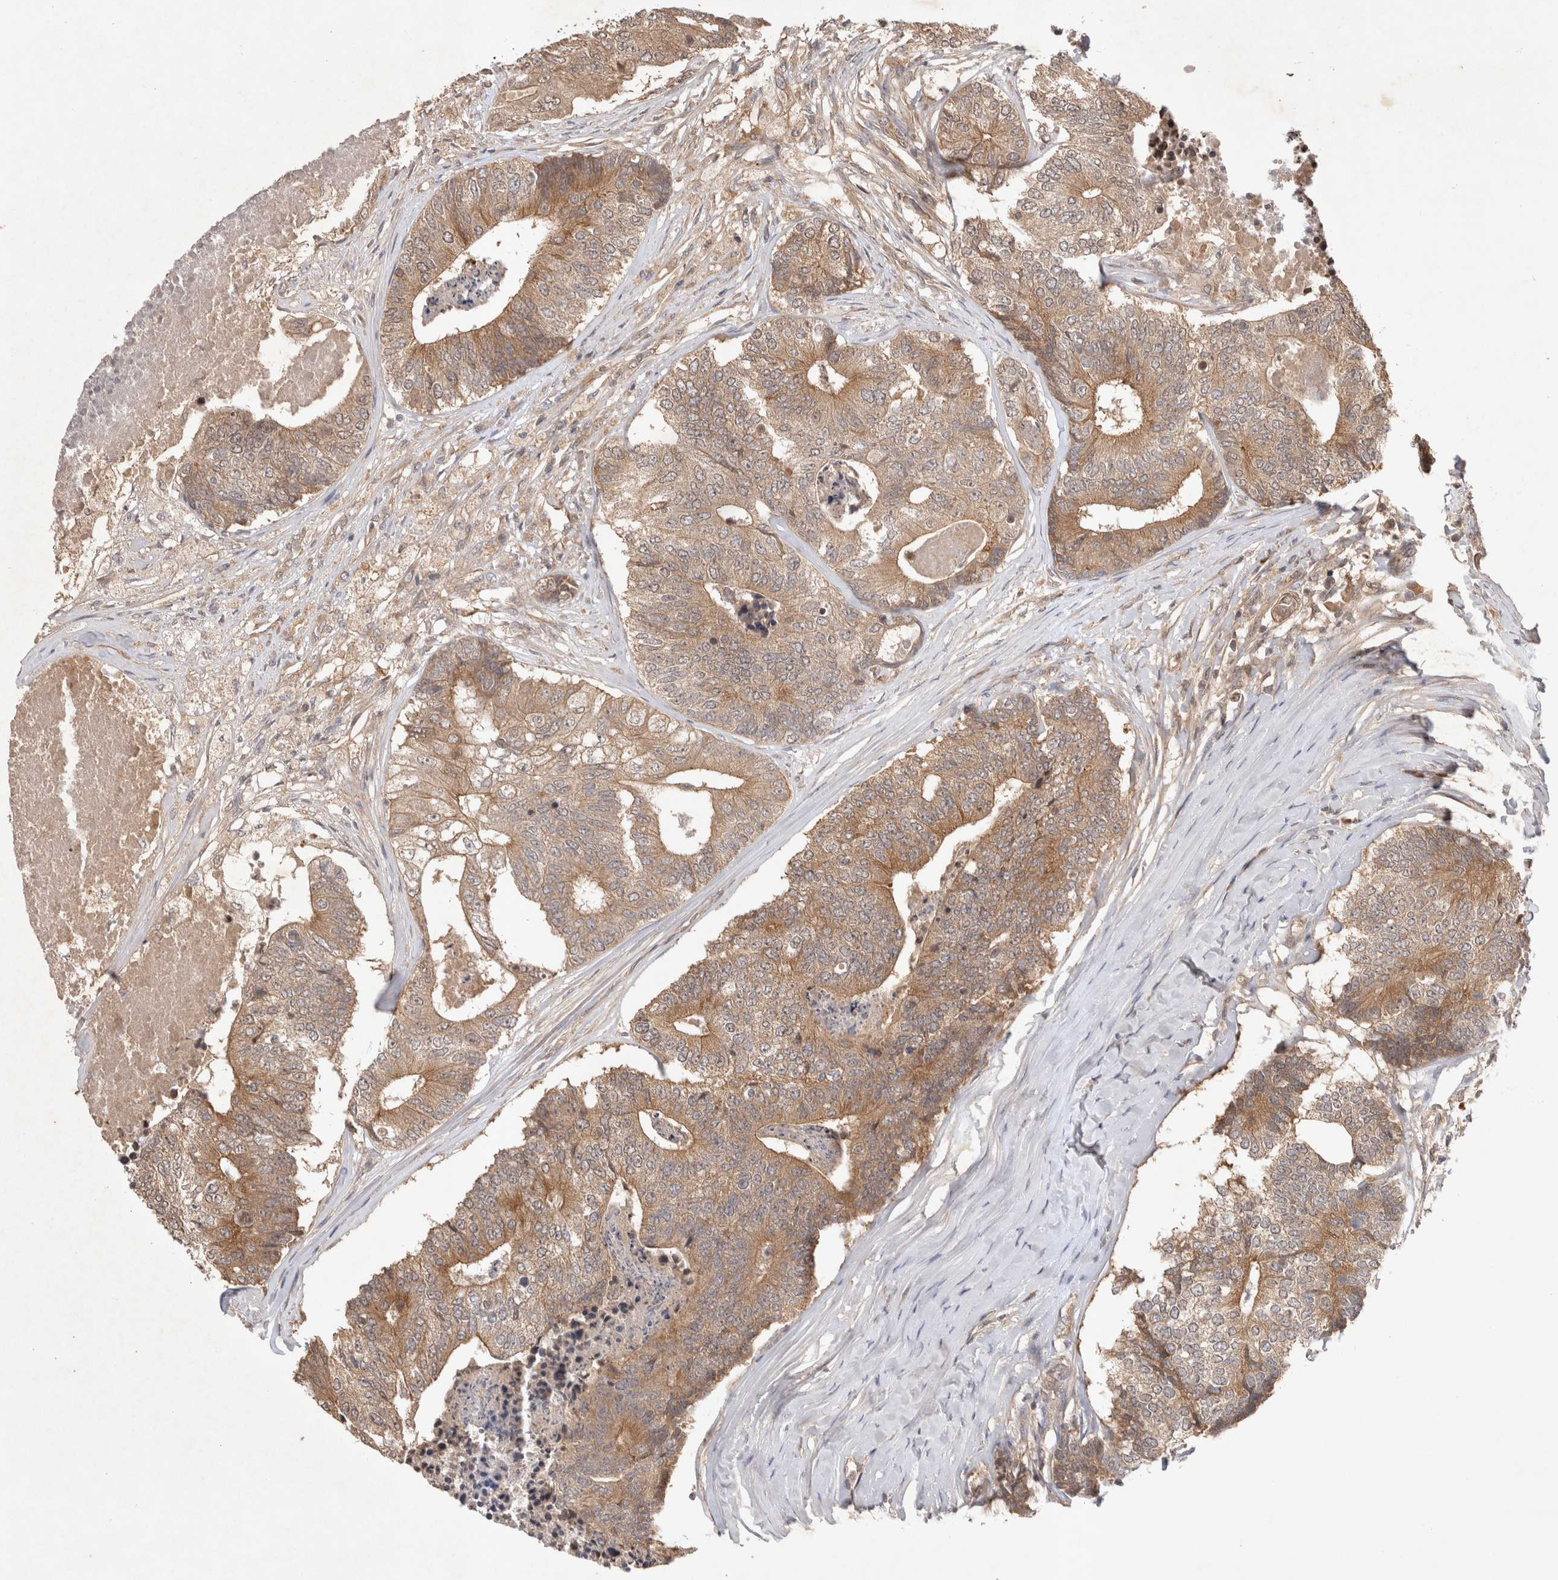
{"staining": {"intensity": "moderate", "quantity": ">75%", "location": "cytoplasmic/membranous"}, "tissue": "colorectal cancer", "cell_type": "Tumor cells", "image_type": "cancer", "snomed": [{"axis": "morphology", "description": "Adenocarcinoma, NOS"}, {"axis": "topography", "description": "Colon"}], "caption": "High-power microscopy captured an immunohistochemistry (IHC) micrograph of colorectal cancer (adenocarcinoma), revealing moderate cytoplasmic/membranous expression in about >75% of tumor cells. The staining was performed using DAB to visualize the protein expression in brown, while the nuclei were stained in blue with hematoxylin (Magnification: 20x).", "gene": "YES1", "patient": {"sex": "female", "age": 67}}